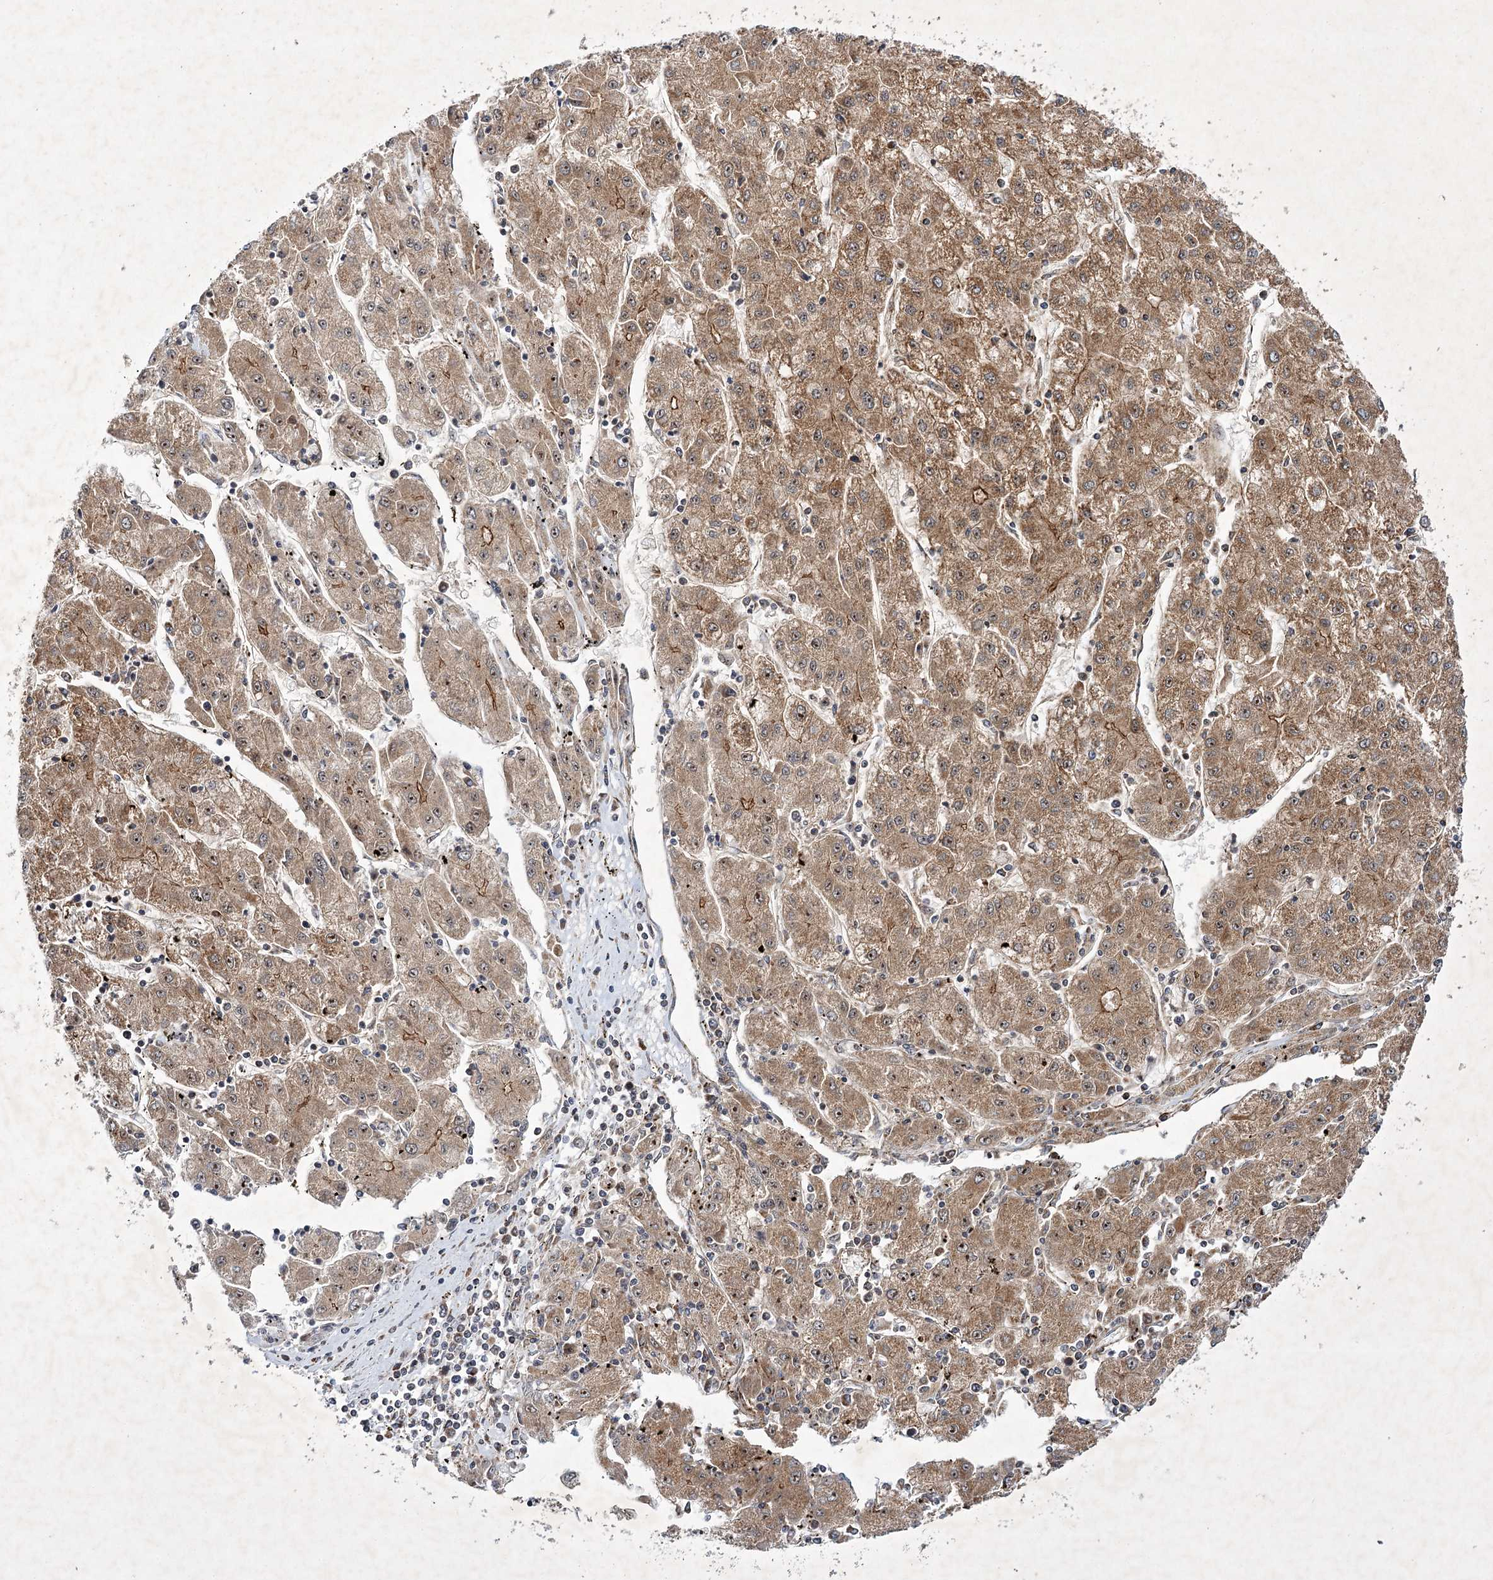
{"staining": {"intensity": "moderate", "quantity": ">75%", "location": "cytoplasmic/membranous"}, "tissue": "liver cancer", "cell_type": "Tumor cells", "image_type": "cancer", "snomed": [{"axis": "morphology", "description": "Carcinoma, Hepatocellular, NOS"}, {"axis": "topography", "description": "Liver"}], "caption": "There is medium levels of moderate cytoplasmic/membranous positivity in tumor cells of liver cancer, as demonstrated by immunohistochemical staining (brown color).", "gene": "SCRN3", "patient": {"sex": "male", "age": 72}}